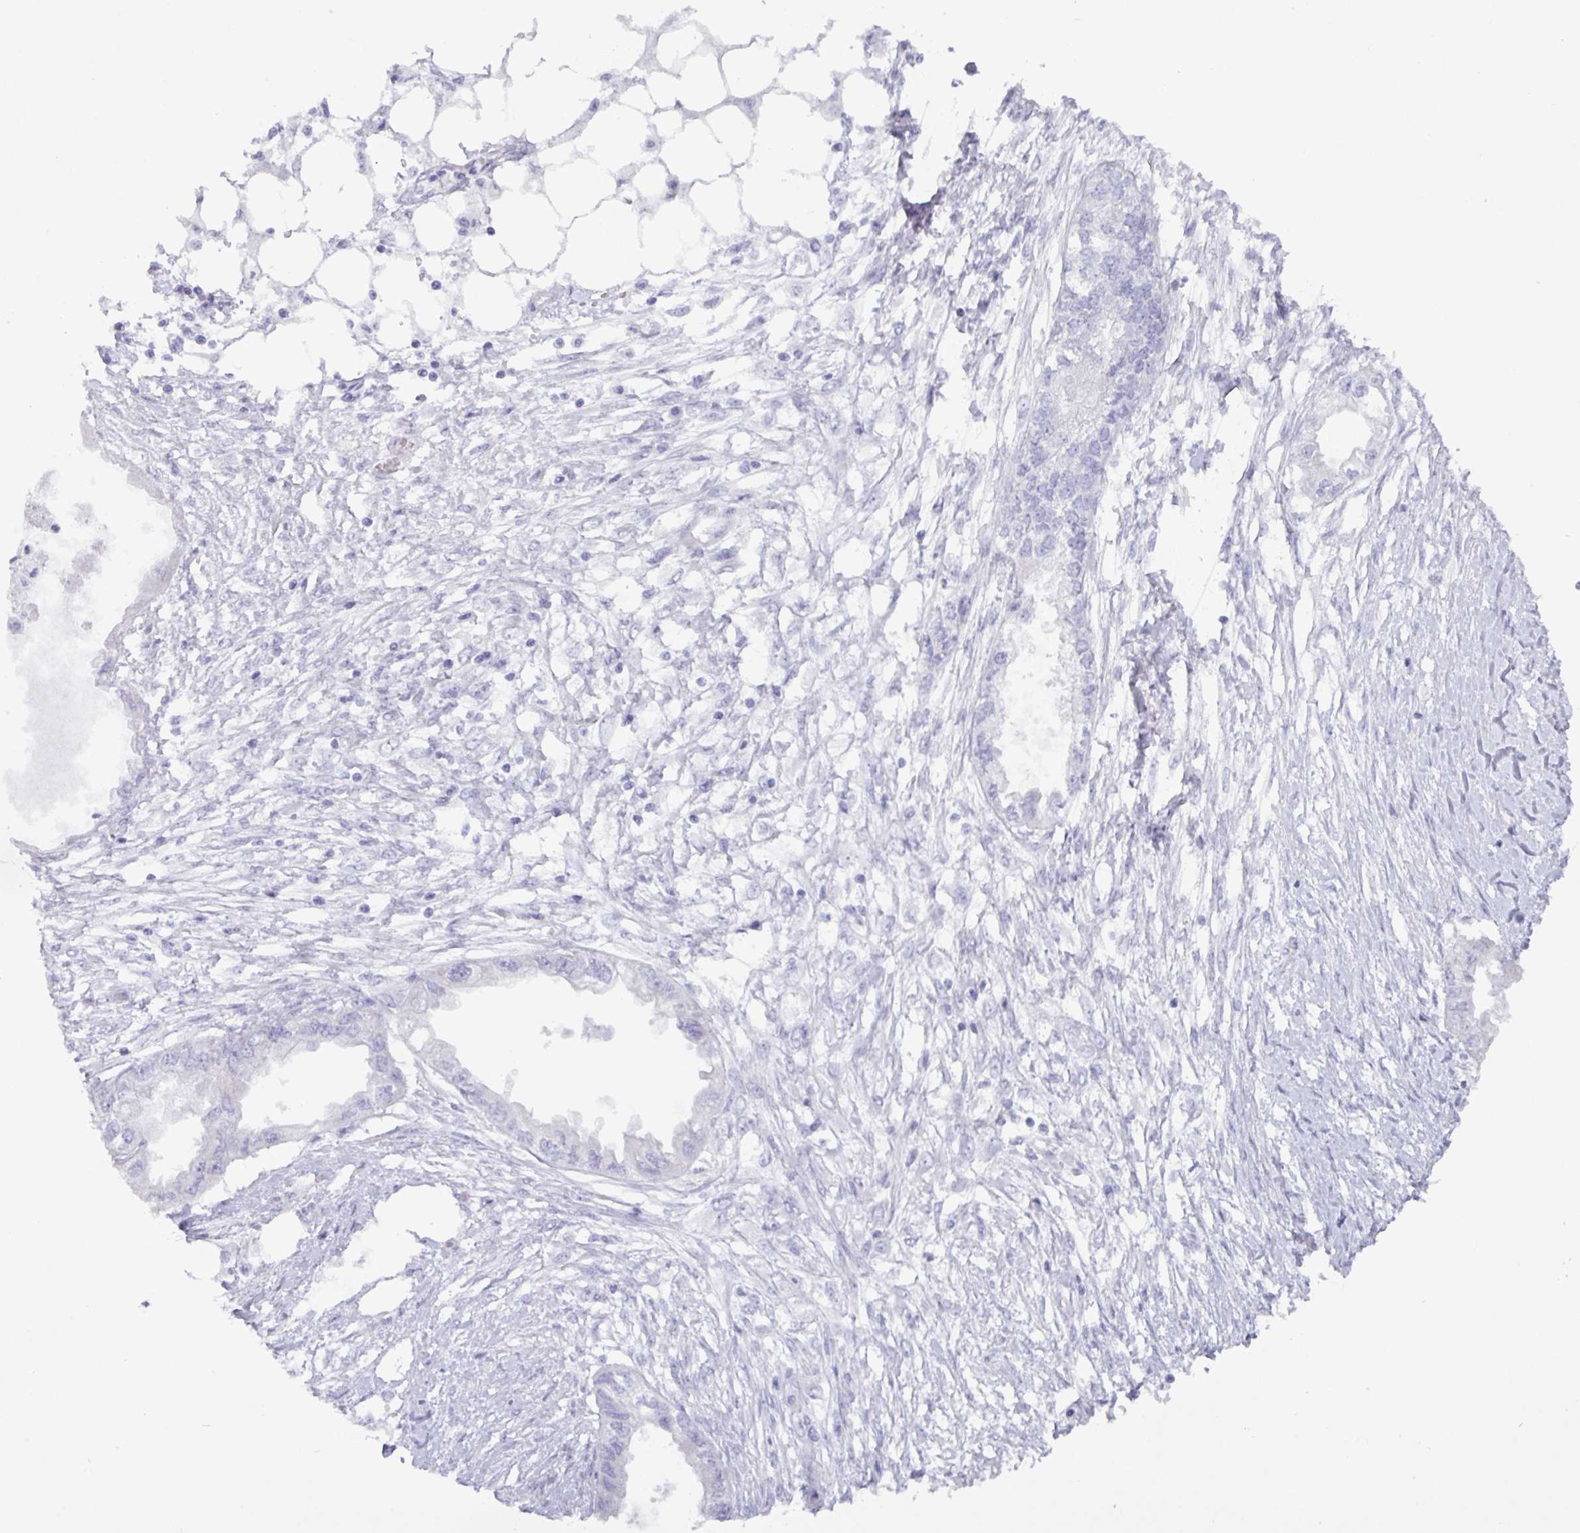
{"staining": {"intensity": "negative", "quantity": "none", "location": "none"}, "tissue": "endometrial cancer", "cell_type": "Tumor cells", "image_type": "cancer", "snomed": [{"axis": "morphology", "description": "Adenocarcinoma, NOS"}, {"axis": "morphology", "description": "Adenocarcinoma, metastatic, NOS"}, {"axis": "topography", "description": "Adipose tissue"}, {"axis": "topography", "description": "Endometrium"}], "caption": "Immunohistochemistry (IHC) image of endometrial cancer stained for a protein (brown), which displays no expression in tumor cells. Nuclei are stained in blue.", "gene": "C4orf33", "patient": {"sex": "female", "age": 67}}